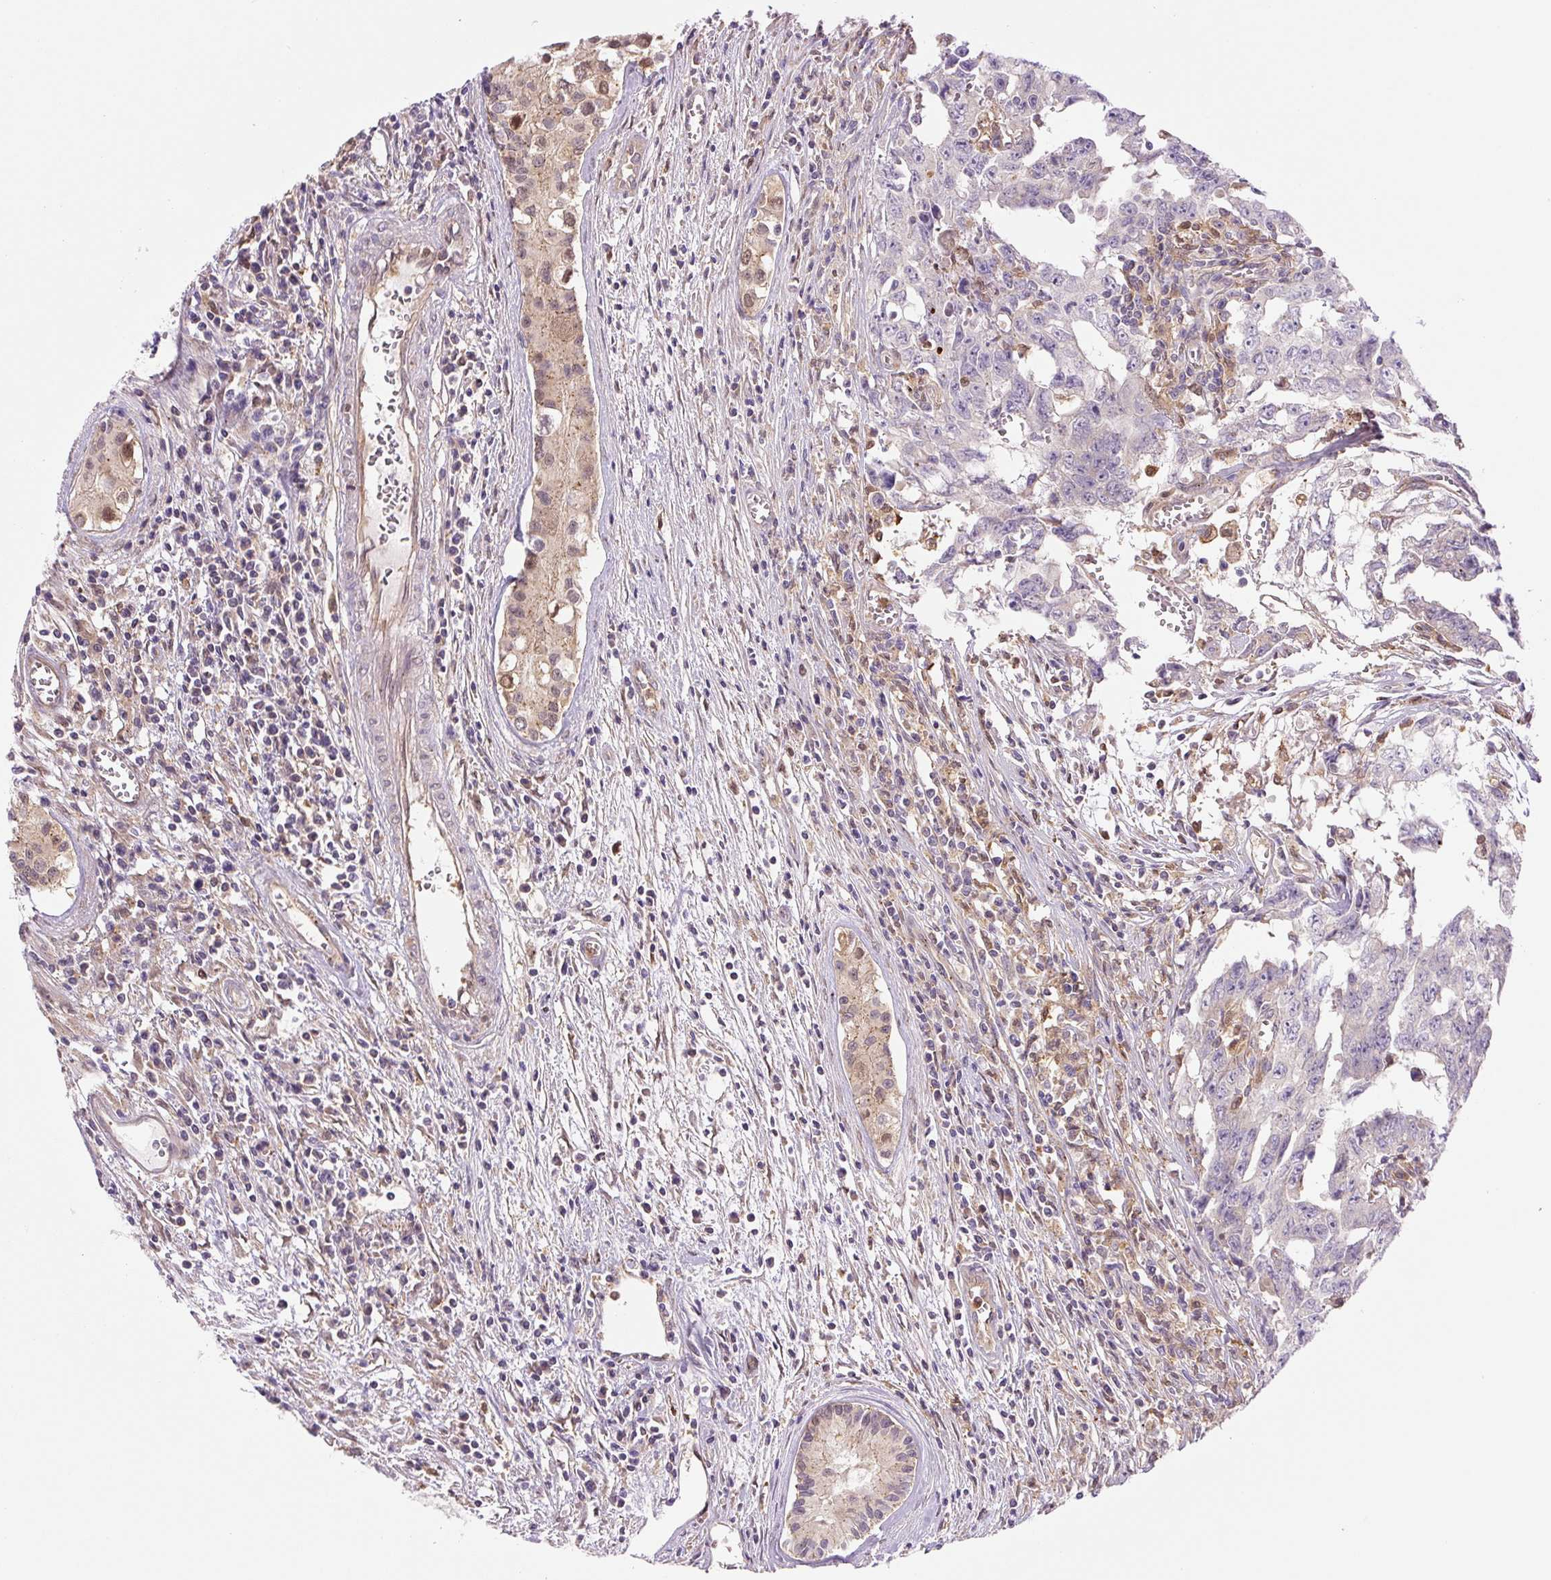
{"staining": {"intensity": "negative", "quantity": "none", "location": "none"}, "tissue": "testis cancer", "cell_type": "Tumor cells", "image_type": "cancer", "snomed": [{"axis": "morphology", "description": "Carcinoma, Embryonal, NOS"}, {"axis": "topography", "description": "Testis"}], "caption": "Immunohistochemical staining of testis cancer displays no significant staining in tumor cells.", "gene": "ZSWIM7", "patient": {"sex": "male", "age": 24}}